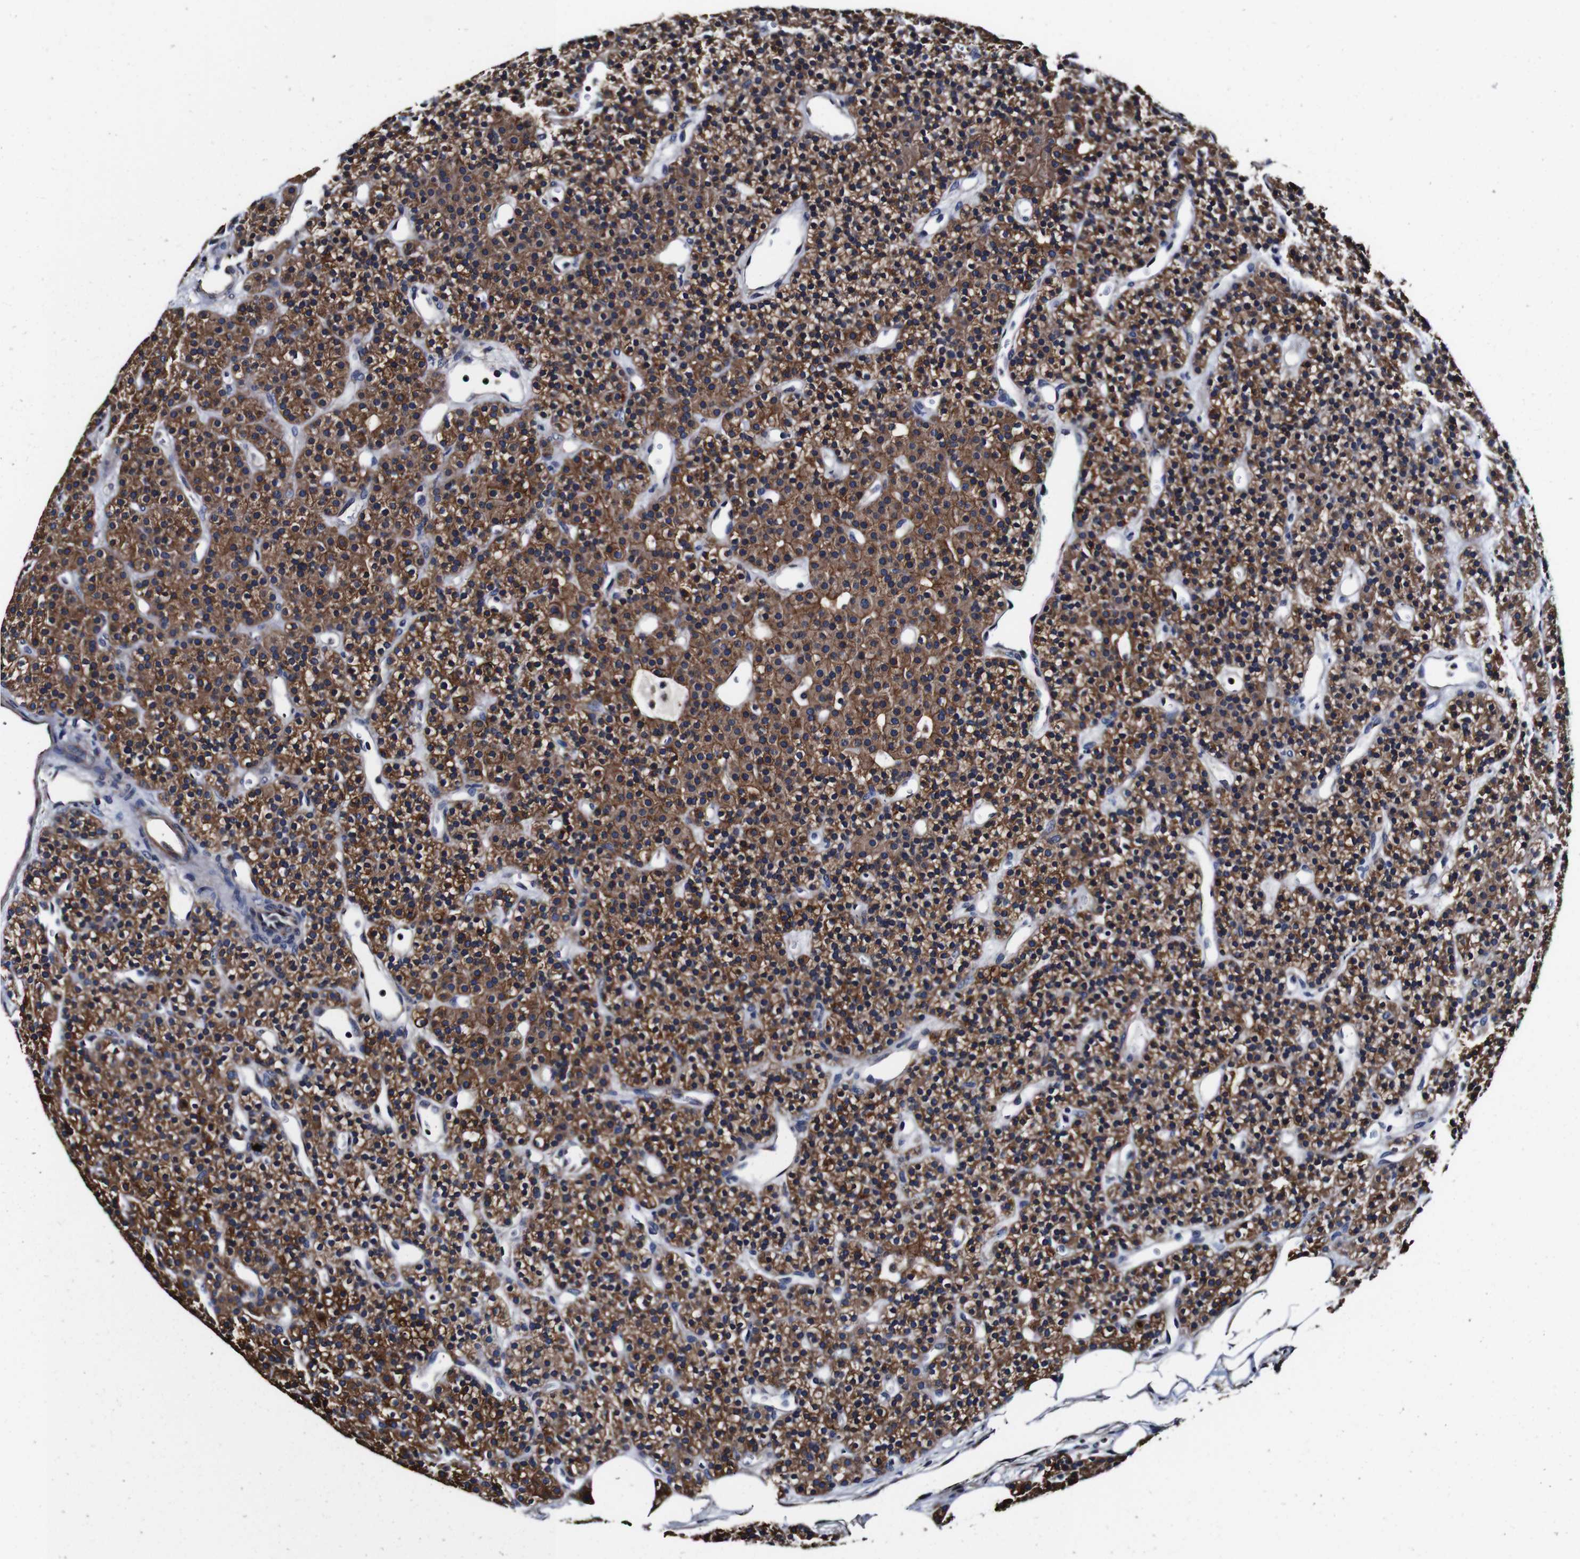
{"staining": {"intensity": "moderate", "quantity": ">75%", "location": "cytoplasmic/membranous"}, "tissue": "parathyroid gland", "cell_type": "Glandular cells", "image_type": "normal", "snomed": [{"axis": "morphology", "description": "Normal tissue, NOS"}, {"axis": "morphology", "description": "Hyperplasia, NOS"}, {"axis": "topography", "description": "Parathyroid gland"}], "caption": "This is a photomicrograph of IHC staining of normal parathyroid gland, which shows moderate staining in the cytoplasmic/membranous of glandular cells.", "gene": "PDCD6IP", "patient": {"sex": "male", "age": 44}}